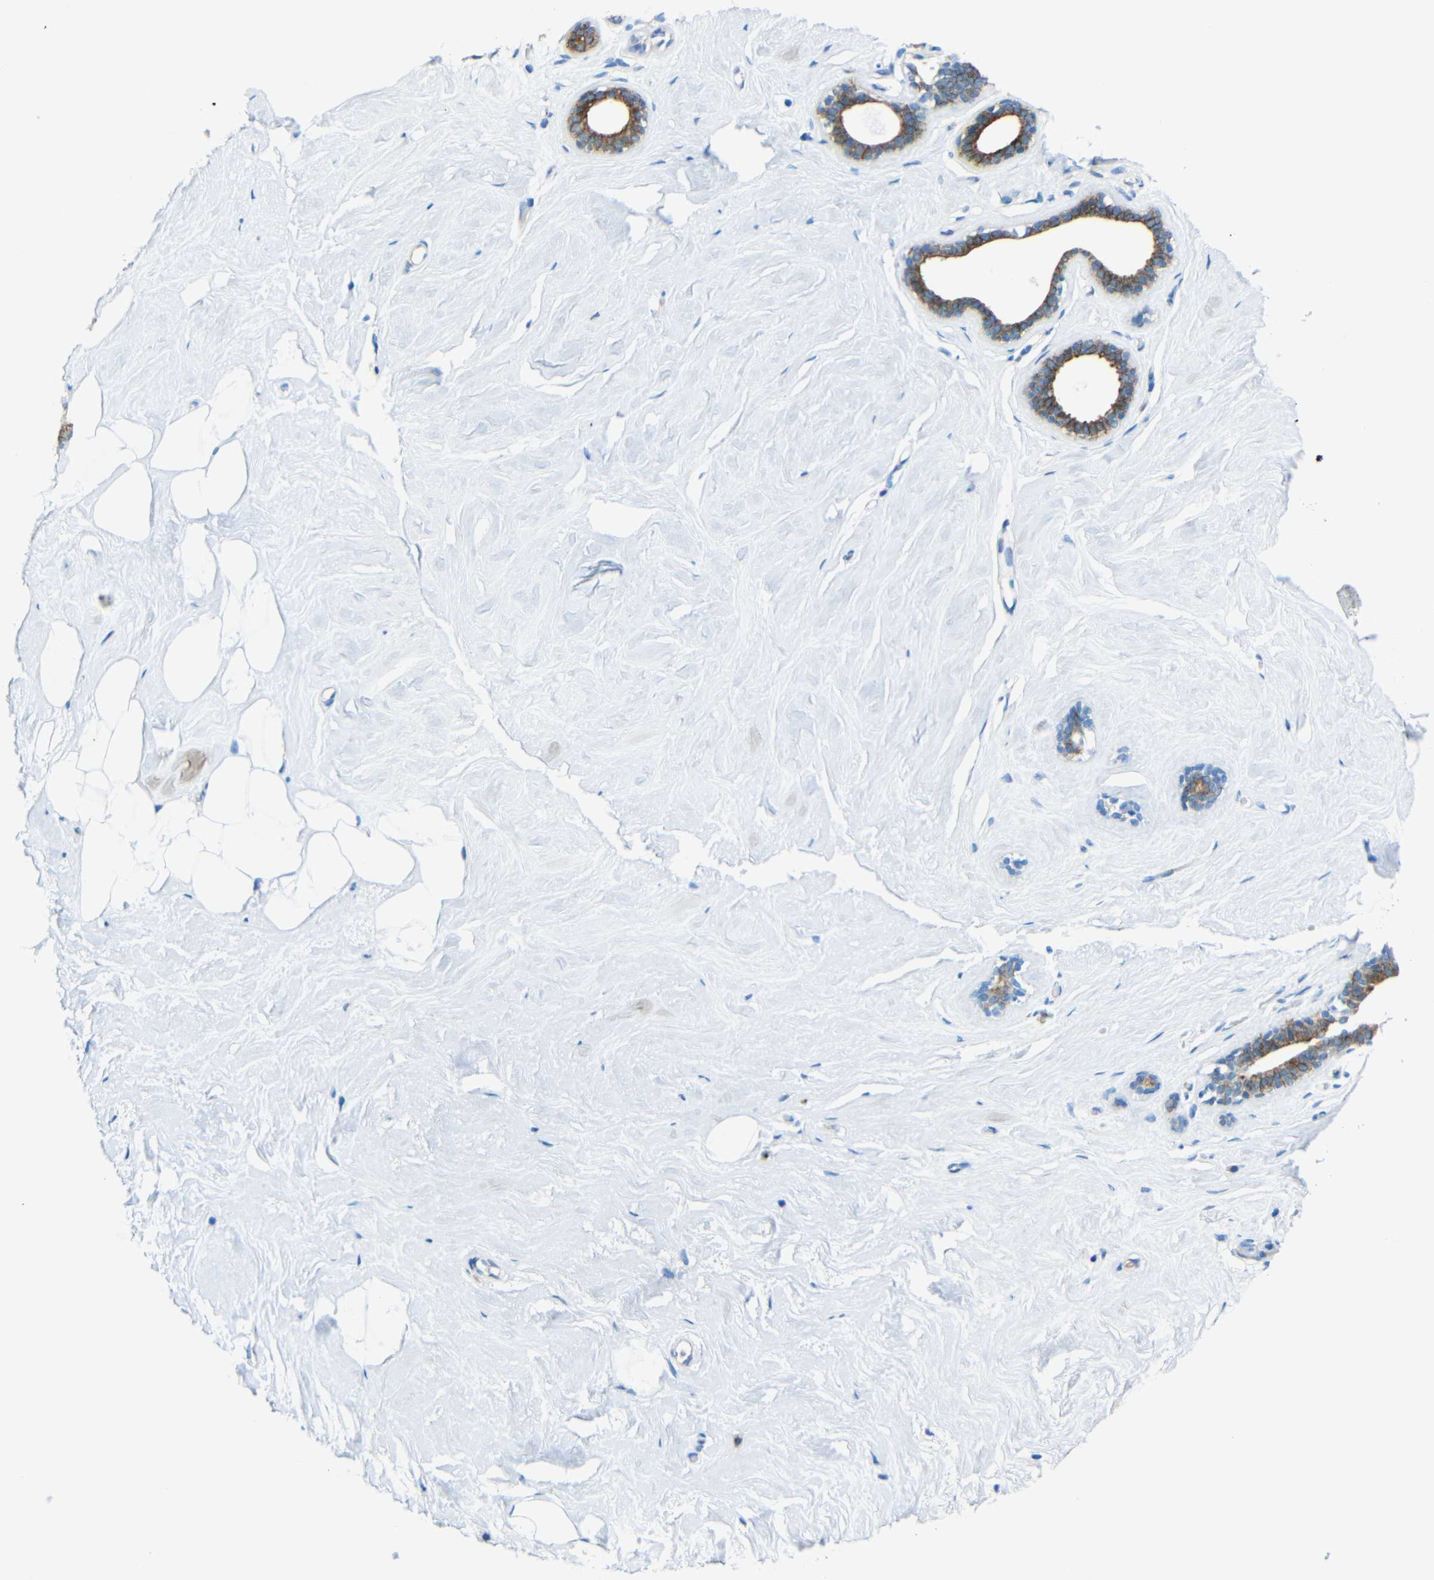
{"staining": {"intensity": "negative", "quantity": "none", "location": "none"}, "tissue": "breast", "cell_type": "Adipocytes", "image_type": "normal", "snomed": [{"axis": "morphology", "description": "Normal tissue, NOS"}, {"axis": "topography", "description": "Breast"}], "caption": "IHC of unremarkable human breast demonstrates no positivity in adipocytes. (DAB (3,3'-diaminobenzidine) immunohistochemistry, high magnification).", "gene": "TUBB4B", "patient": {"sex": "female", "age": 75}}